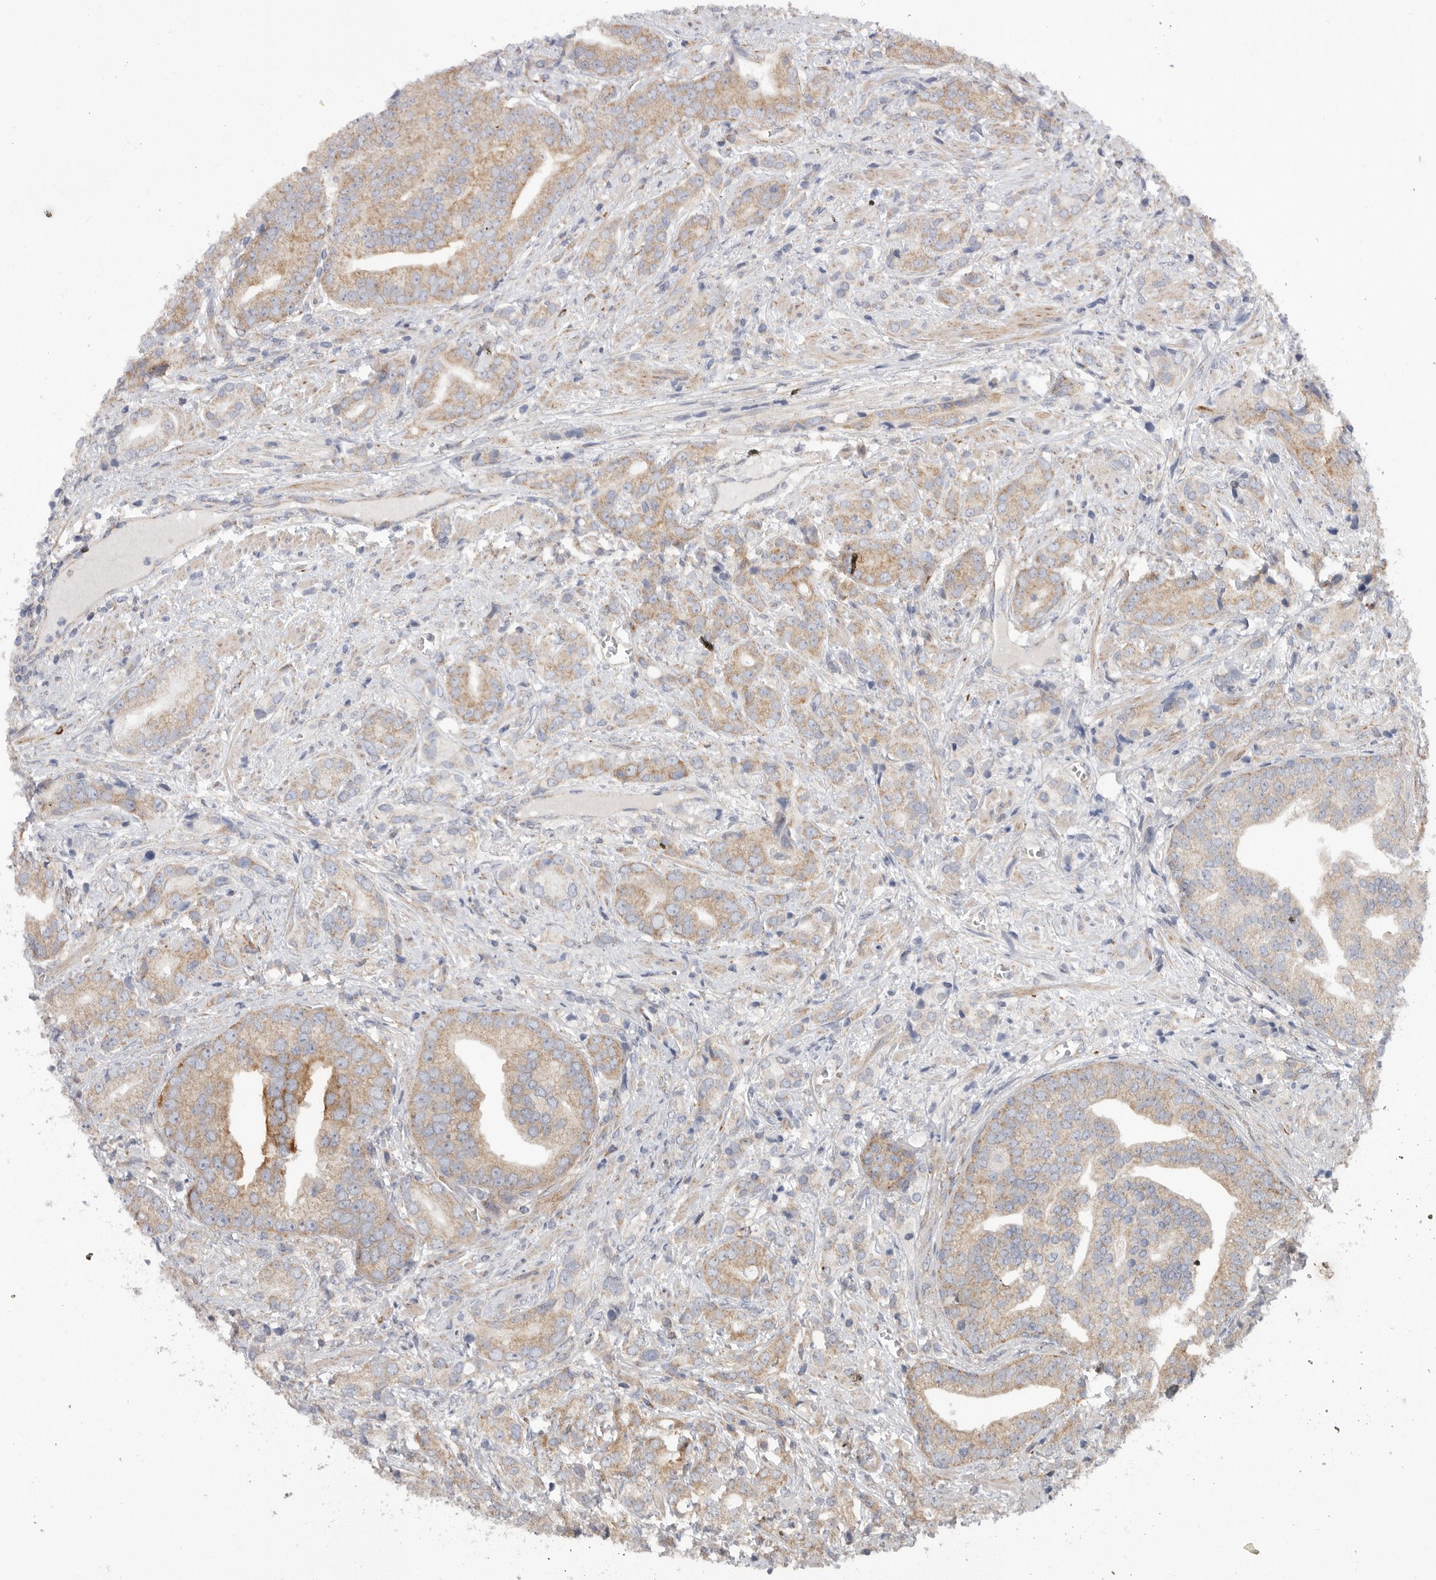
{"staining": {"intensity": "moderate", "quantity": "25%-75%", "location": "cytoplasmic/membranous"}, "tissue": "prostate cancer", "cell_type": "Tumor cells", "image_type": "cancer", "snomed": [{"axis": "morphology", "description": "Adenocarcinoma, High grade"}, {"axis": "topography", "description": "Prostate"}], "caption": "A high-resolution micrograph shows immunohistochemistry staining of high-grade adenocarcinoma (prostate), which displays moderate cytoplasmic/membranous positivity in approximately 25%-75% of tumor cells.", "gene": "MTFR1L", "patient": {"sex": "male", "age": 57}}